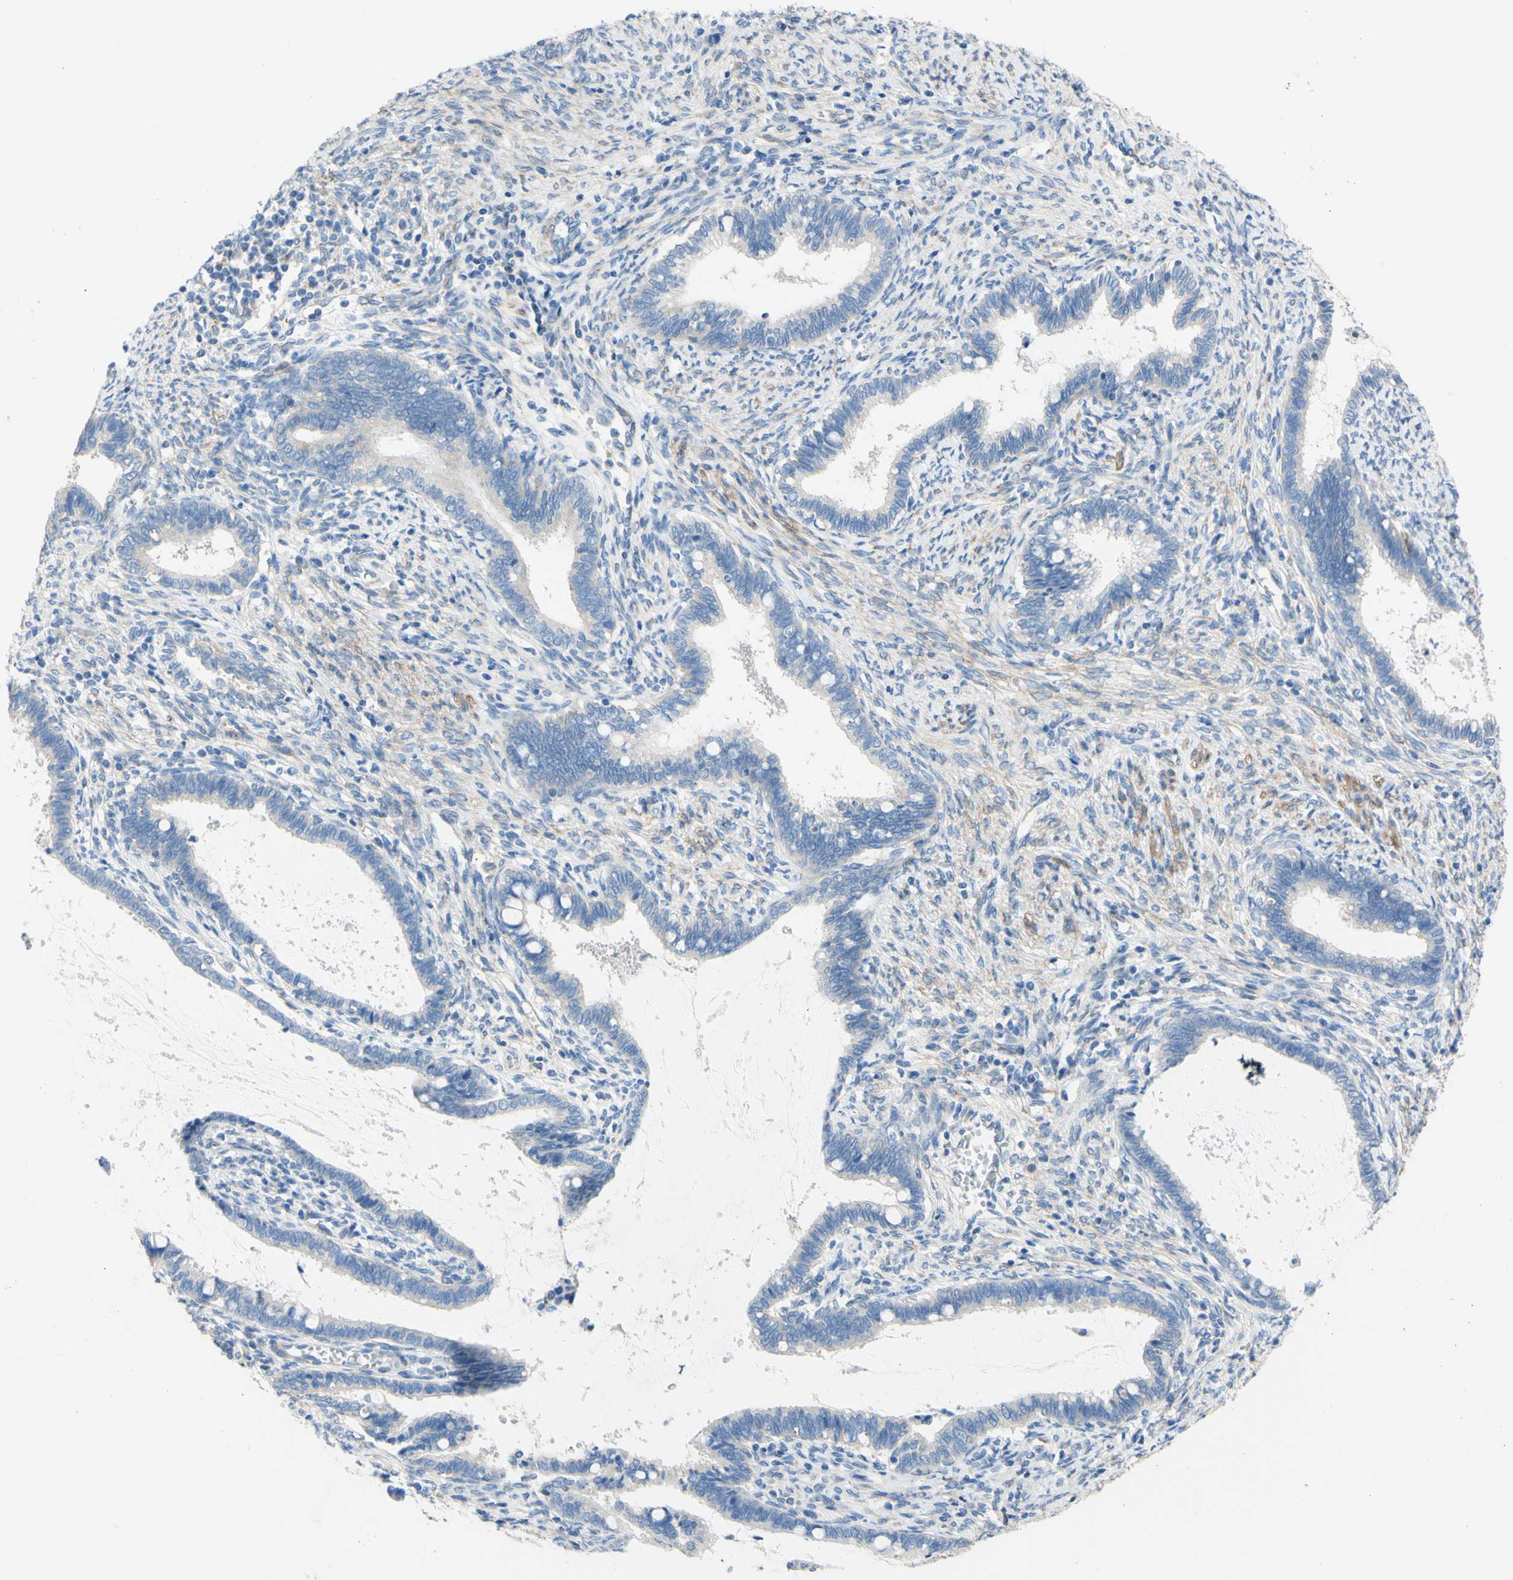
{"staining": {"intensity": "negative", "quantity": "none", "location": "none"}, "tissue": "cervical cancer", "cell_type": "Tumor cells", "image_type": "cancer", "snomed": [{"axis": "morphology", "description": "Adenocarcinoma, NOS"}, {"axis": "topography", "description": "Cervix"}], "caption": "Tumor cells are negative for brown protein staining in cervical cancer.", "gene": "RETREG2", "patient": {"sex": "female", "age": 44}}